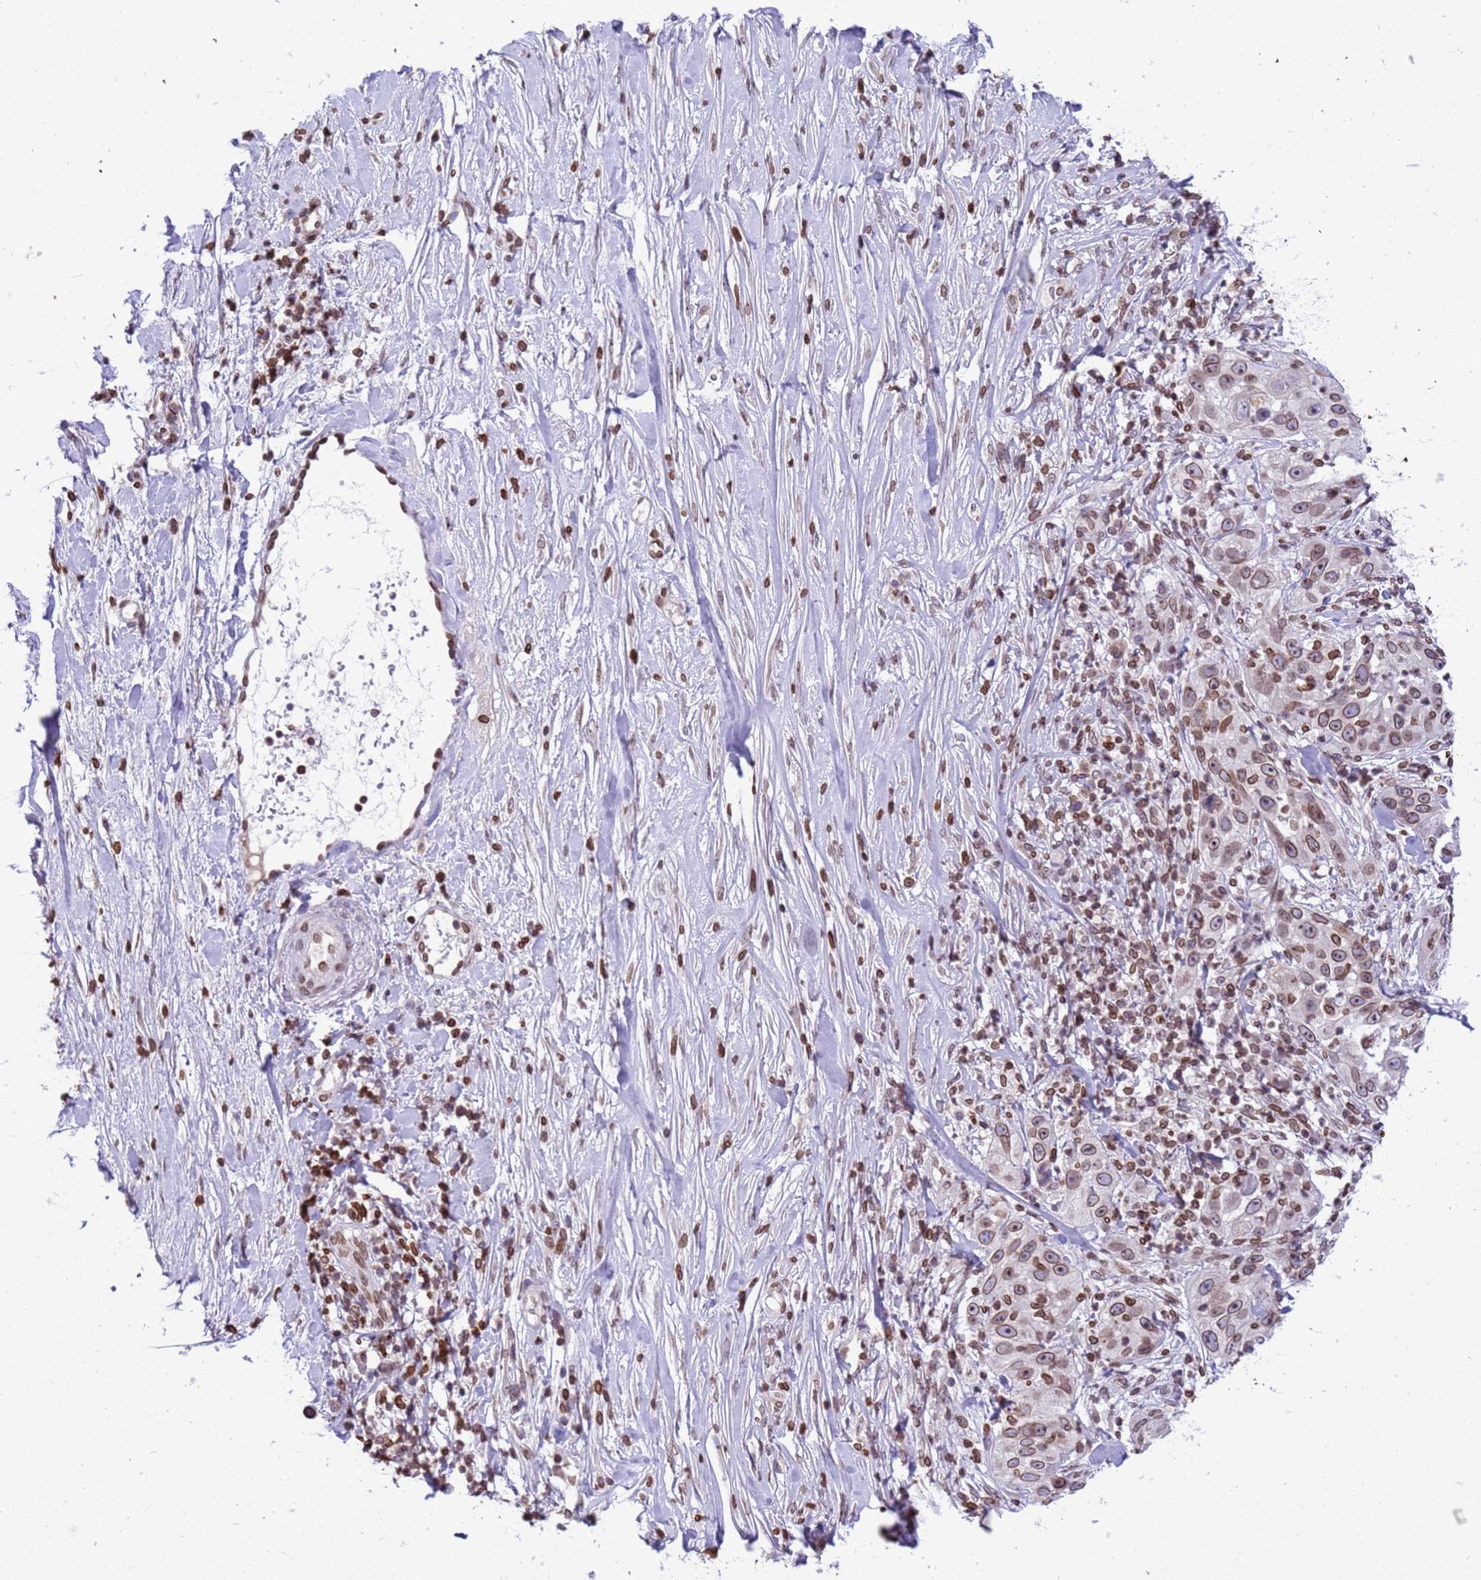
{"staining": {"intensity": "moderate", "quantity": ">75%", "location": "cytoplasmic/membranous,nuclear"}, "tissue": "skin cancer", "cell_type": "Tumor cells", "image_type": "cancer", "snomed": [{"axis": "morphology", "description": "Squamous cell carcinoma, NOS"}, {"axis": "topography", "description": "Skin"}], "caption": "Approximately >75% of tumor cells in skin cancer (squamous cell carcinoma) exhibit moderate cytoplasmic/membranous and nuclear protein staining as visualized by brown immunohistochemical staining.", "gene": "DHX37", "patient": {"sex": "female", "age": 44}}